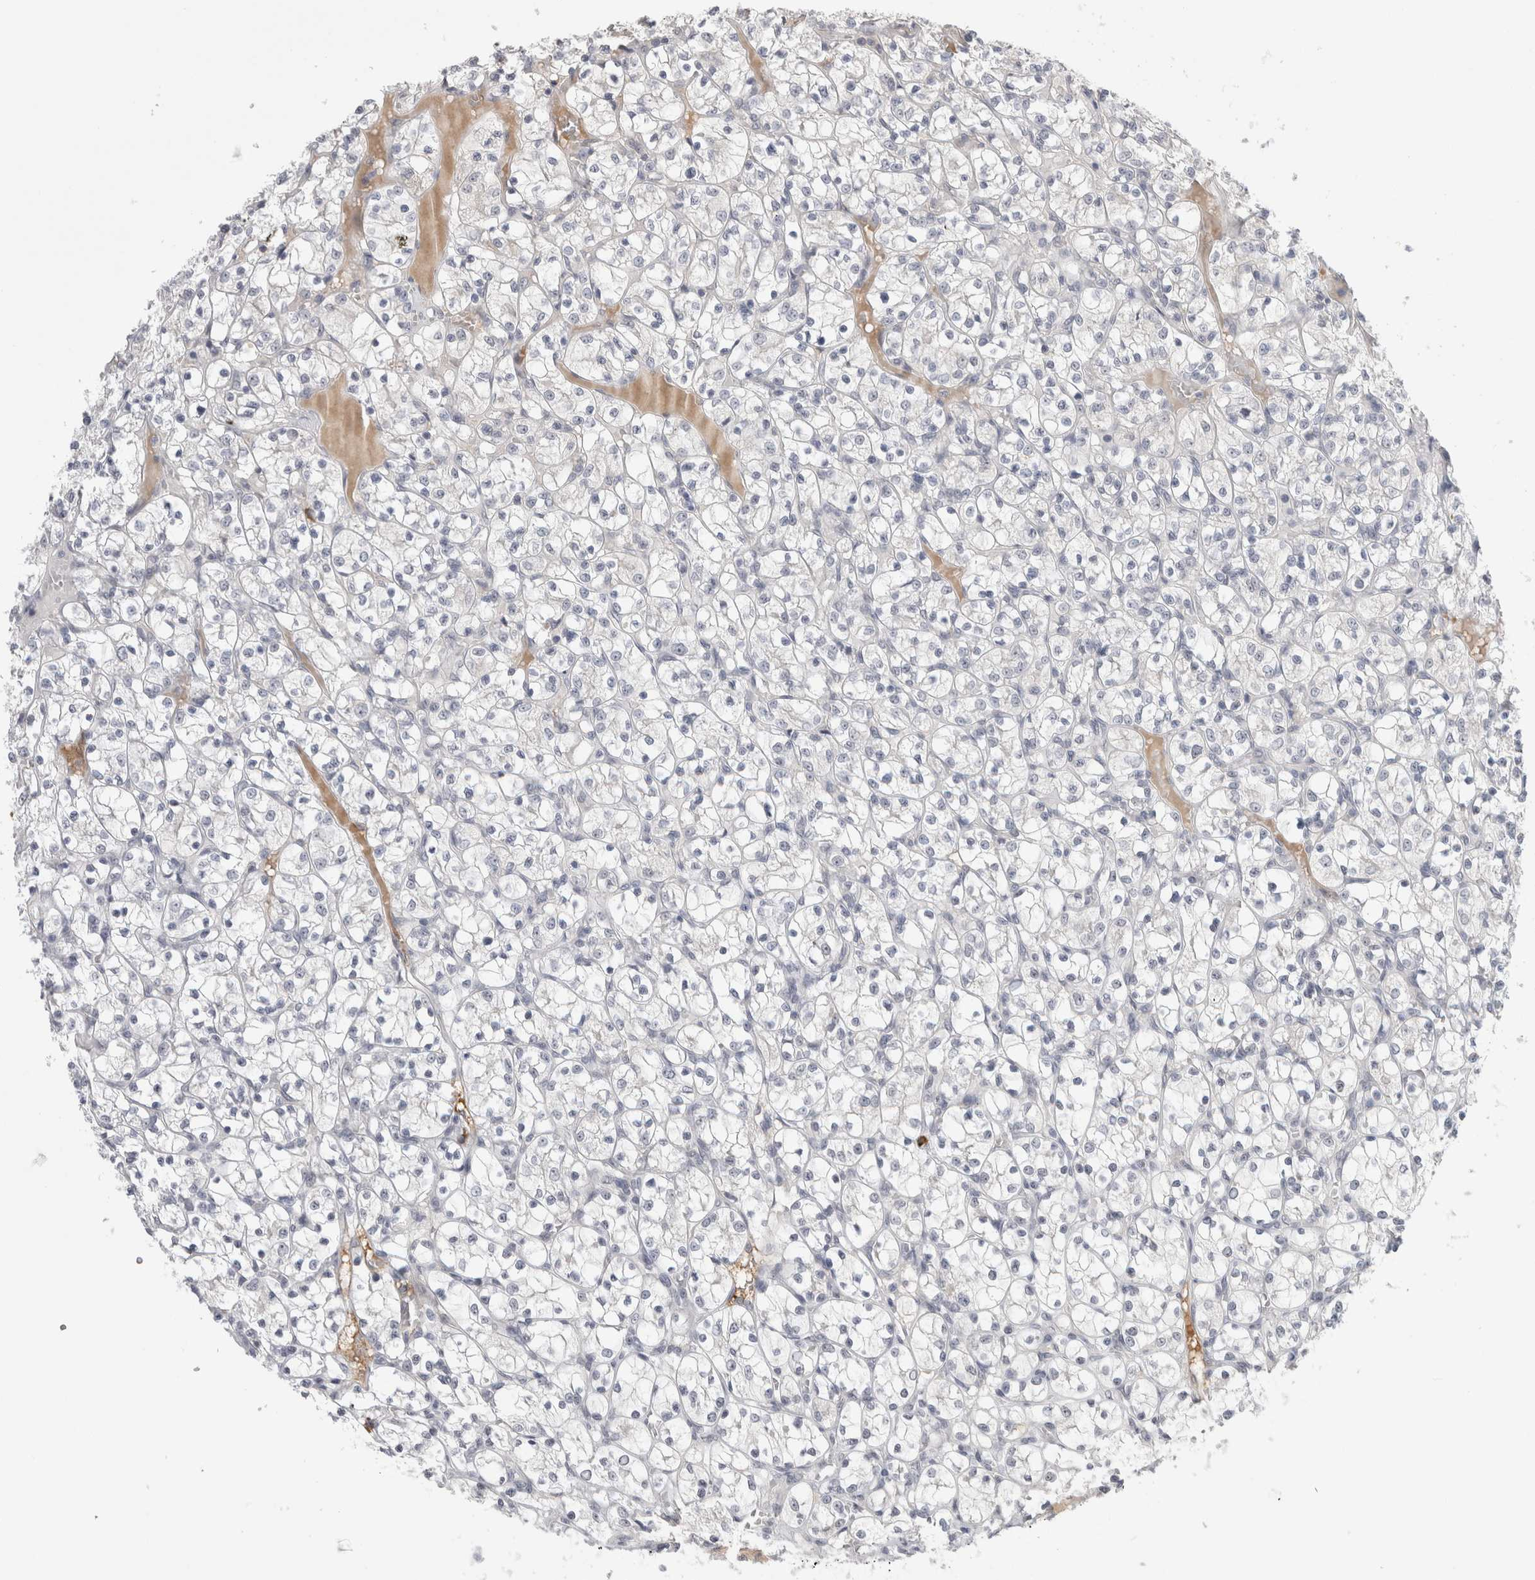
{"staining": {"intensity": "negative", "quantity": "none", "location": "none"}, "tissue": "renal cancer", "cell_type": "Tumor cells", "image_type": "cancer", "snomed": [{"axis": "morphology", "description": "Adenocarcinoma, NOS"}, {"axis": "topography", "description": "Kidney"}], "caption": "Immunohistochemical staining of human renal cancer (adenocarcinoma) demonstrates no significant staining in tumor cells.", "gene": "ZNF24", "patient": {"sex": "female", "age": 69}}